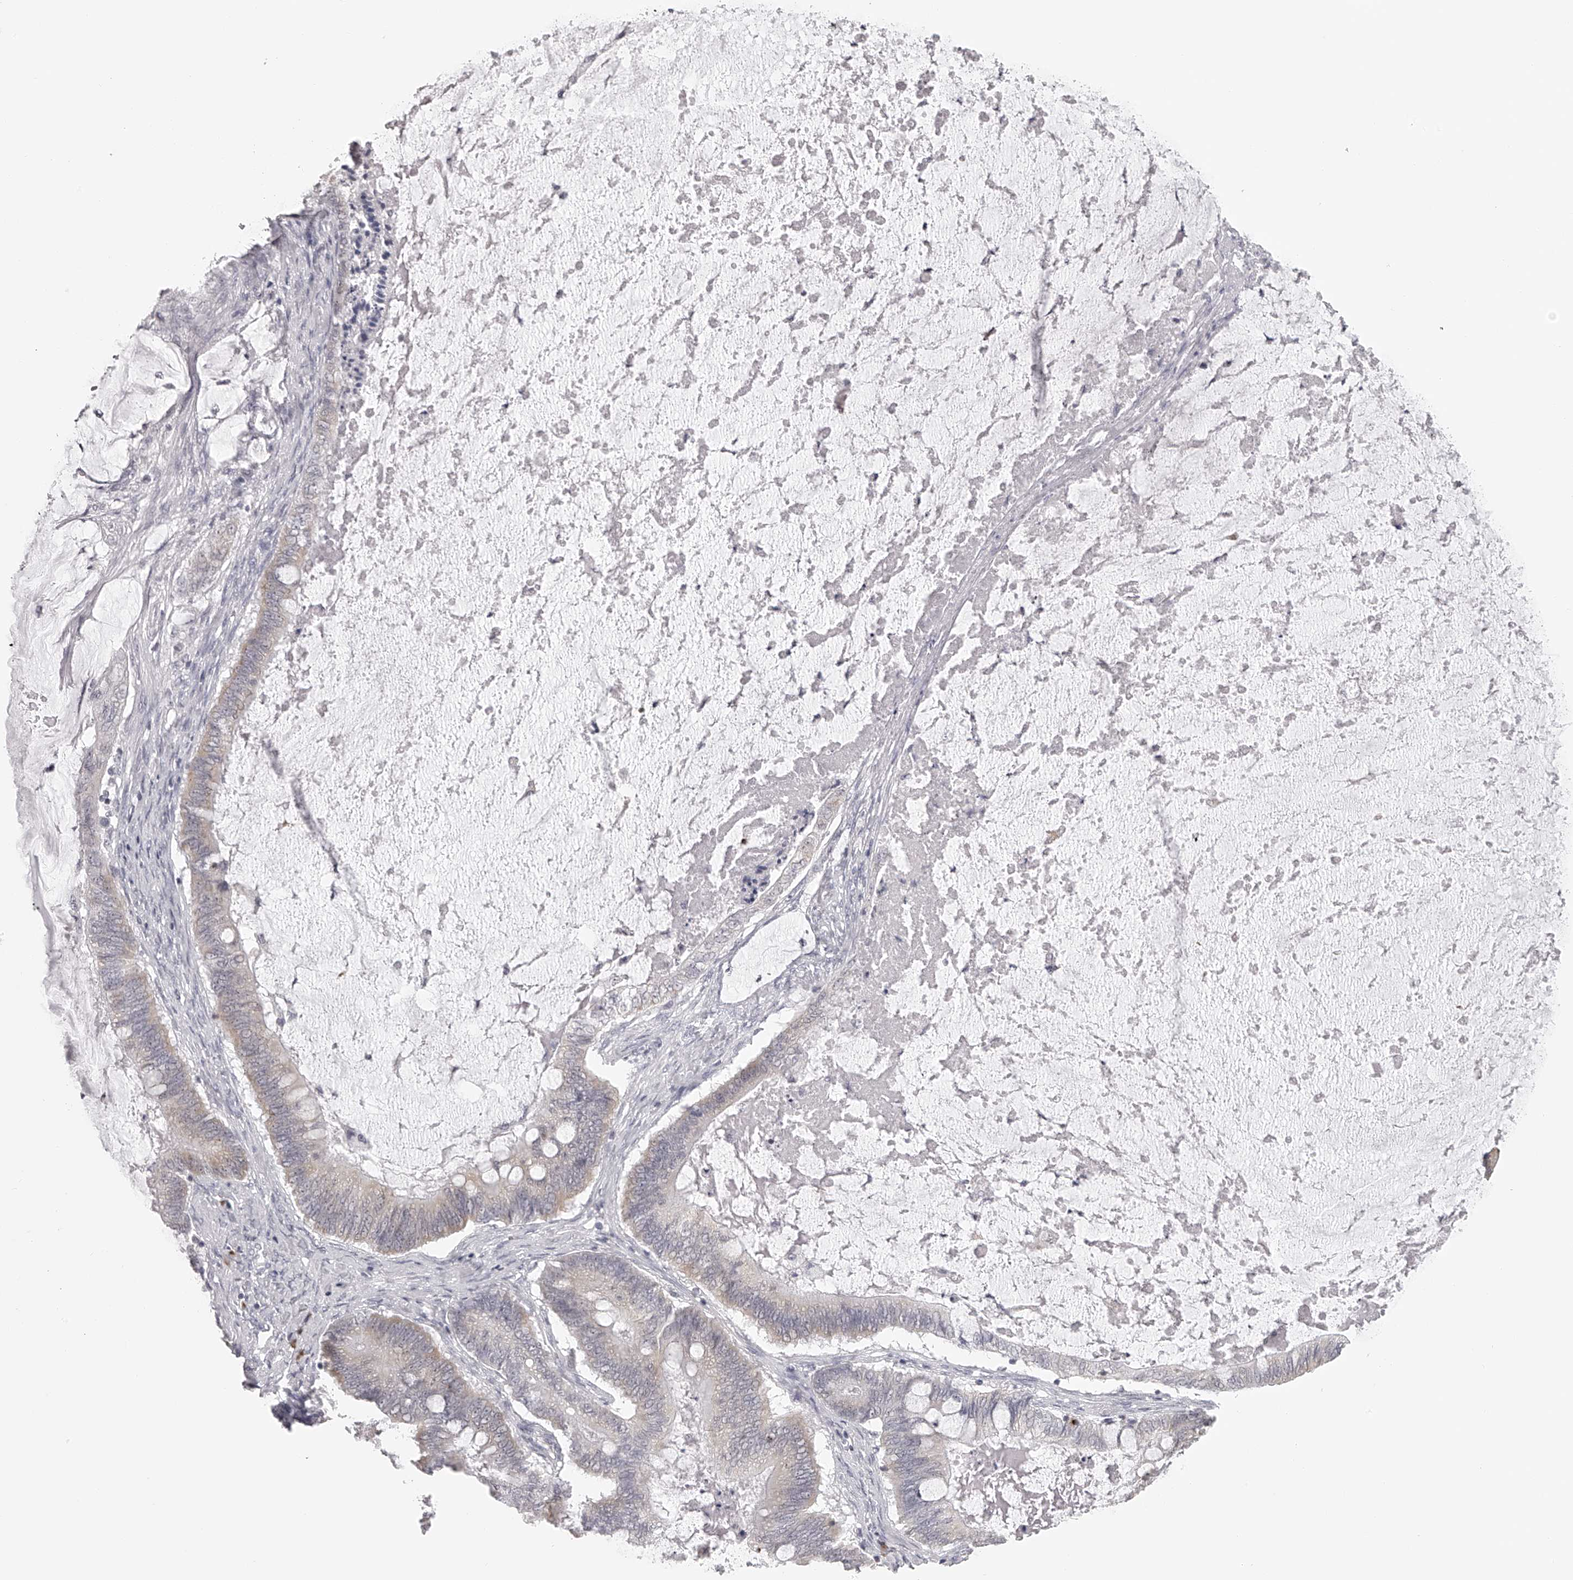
{"staining": {"intensity": "negative", "quantity": "none", "location": "none"}, "tissue": "ovarian cancer", "cell_type": "Tumor cells", "image_type": "cancer", "snomed": [{"axis": "morphology", "description": "Cystadenocarcinoma, mucinous, NOS"}, {"axis": "topography", "description": "Ovary"}], "caption": "High magnification brightfield microscopy of mucinous cystadenocarcinoma (ovarian) stained with DAB (3,3'-diaminobenzidine) (brown) and counterstained with hematoxylin (blue): tumor cells show no significant expression.", "gene": "SEC11C", "patient": {"sex": "female", "age": 61}}